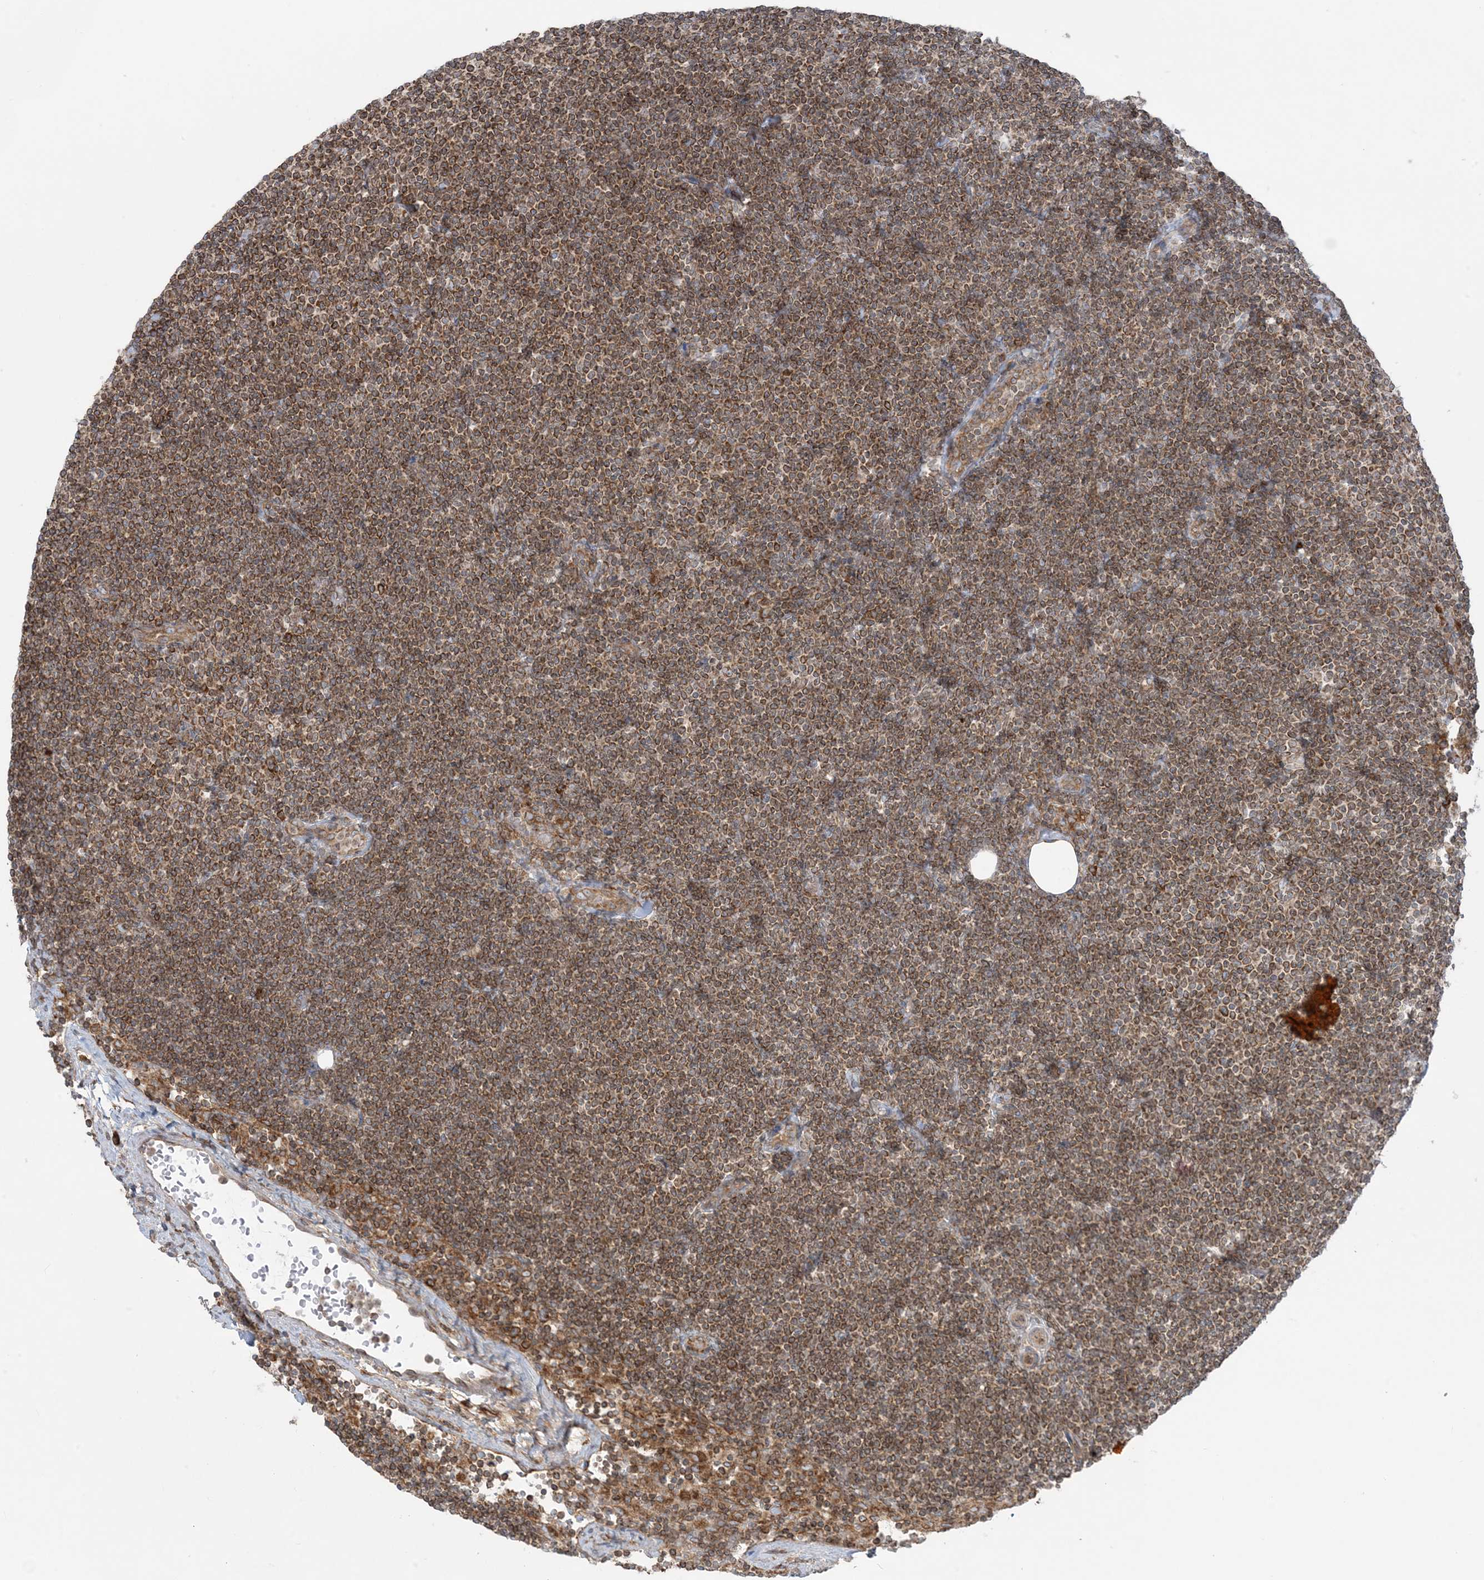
{"staining": {"intensity": "moderate", "quantity": ">75%", "location": "cytoplasmic/membranous"}, "tissue": "lymphoma", "cell_type": "Tumor cells", "image_type": "cancer", "snomed": [{"axis": "morphology", "description": "Malignant lymphoma, non-Hodgkin's type, Low grade"}, {"axis": "topography", "description": "Lymph node"}], "caption": "Immunohistochemical staining of lymphoma shows medium levels of moderate cytoplasmic/membranous staining in about >75% of tumor cells.", "gene": "UBXN4", "patient": {"sex": "female", "age": 53}}